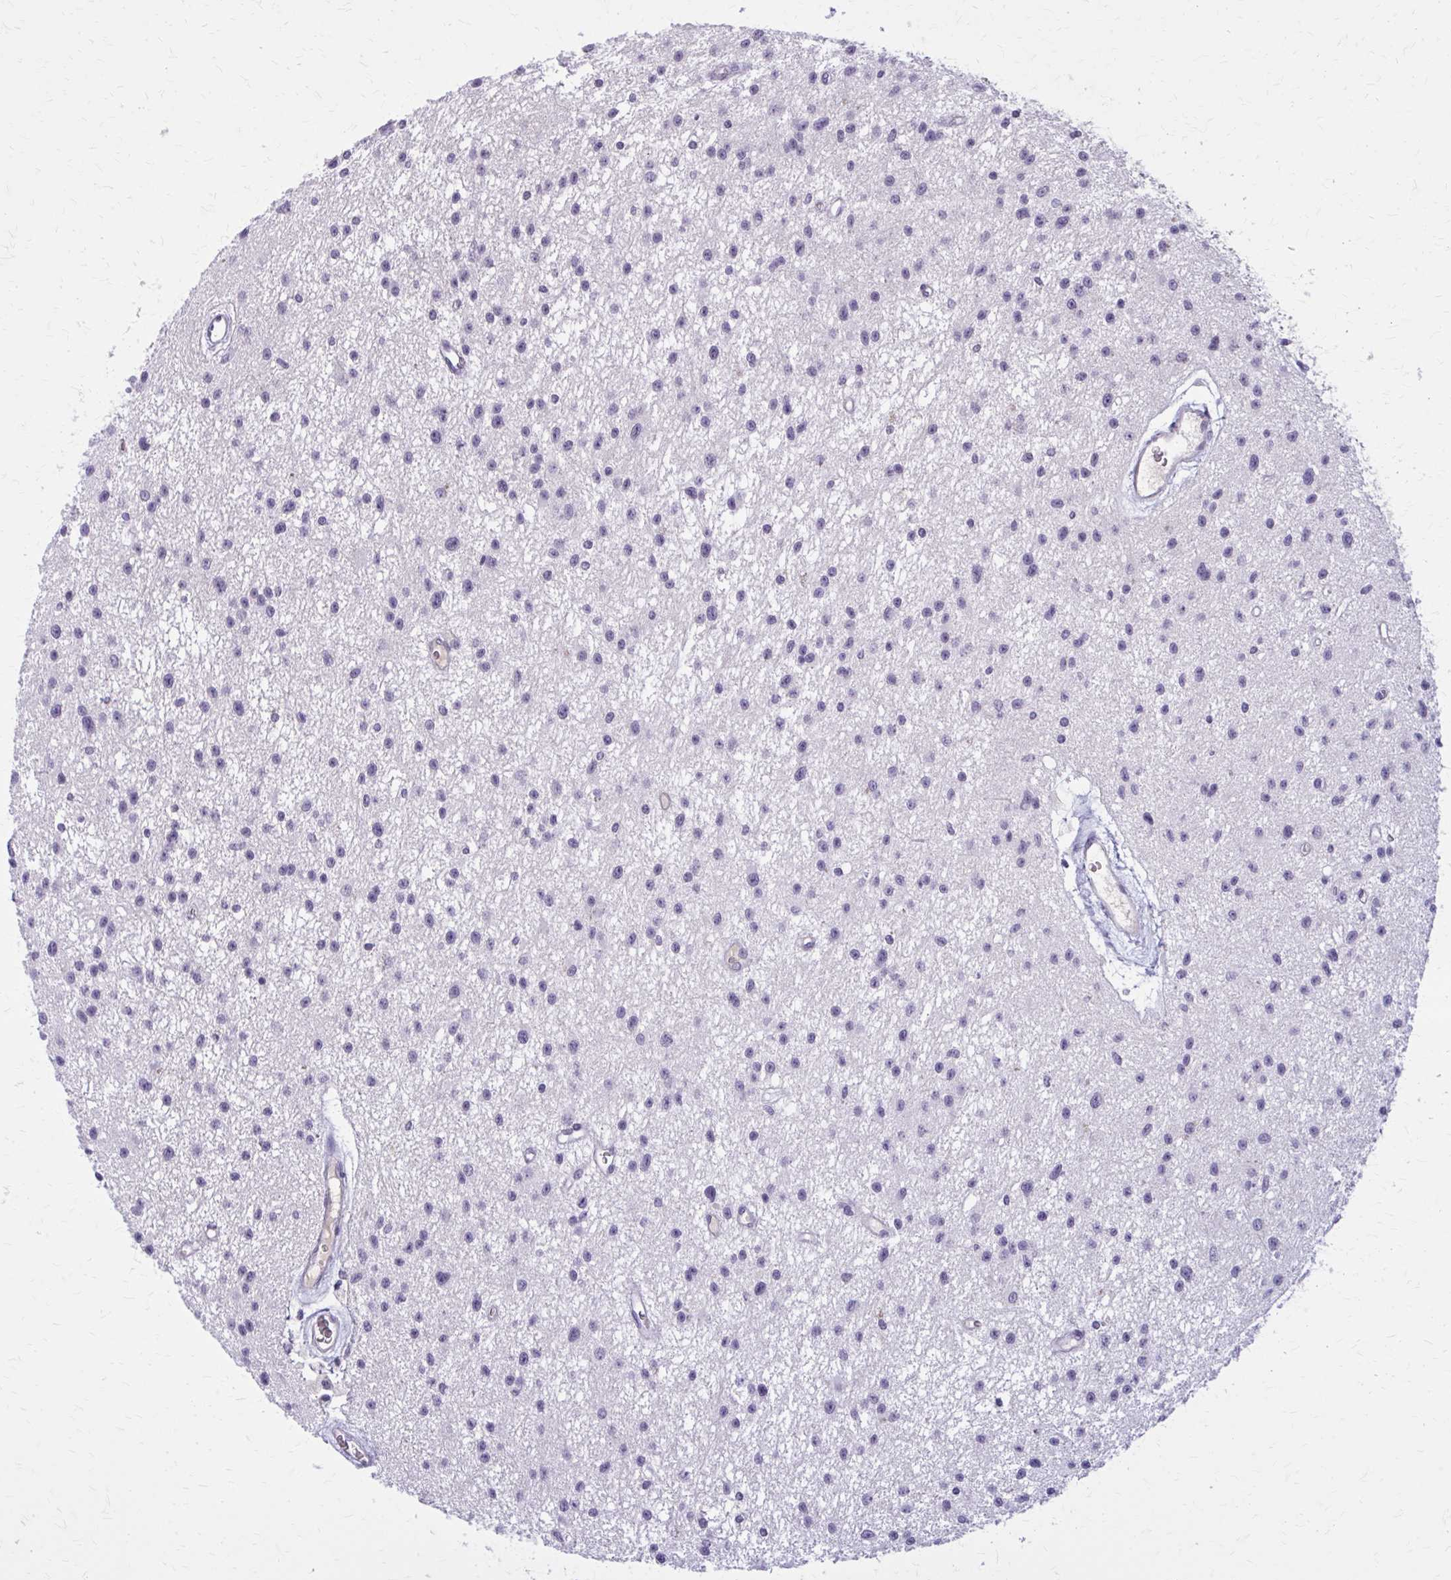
{"staining": {"intensity": "negative", "quantity": "none", "location": "none"}, "tissue": "glioma", "cell_type": "Tumor cells", "image_type": "cancer", "snomed": [{"axis": "morphology", "description": "Glioma, malignant, Low grade"}, {"axis": "topography", "description": "Brain"}], "caption": "IHC image of malignant low-grade glioma stained for a protein (brown), which shows no expression in tumor cells.", "gene": "OR4A47", "patient": {"sex": "male", "age": 43}}